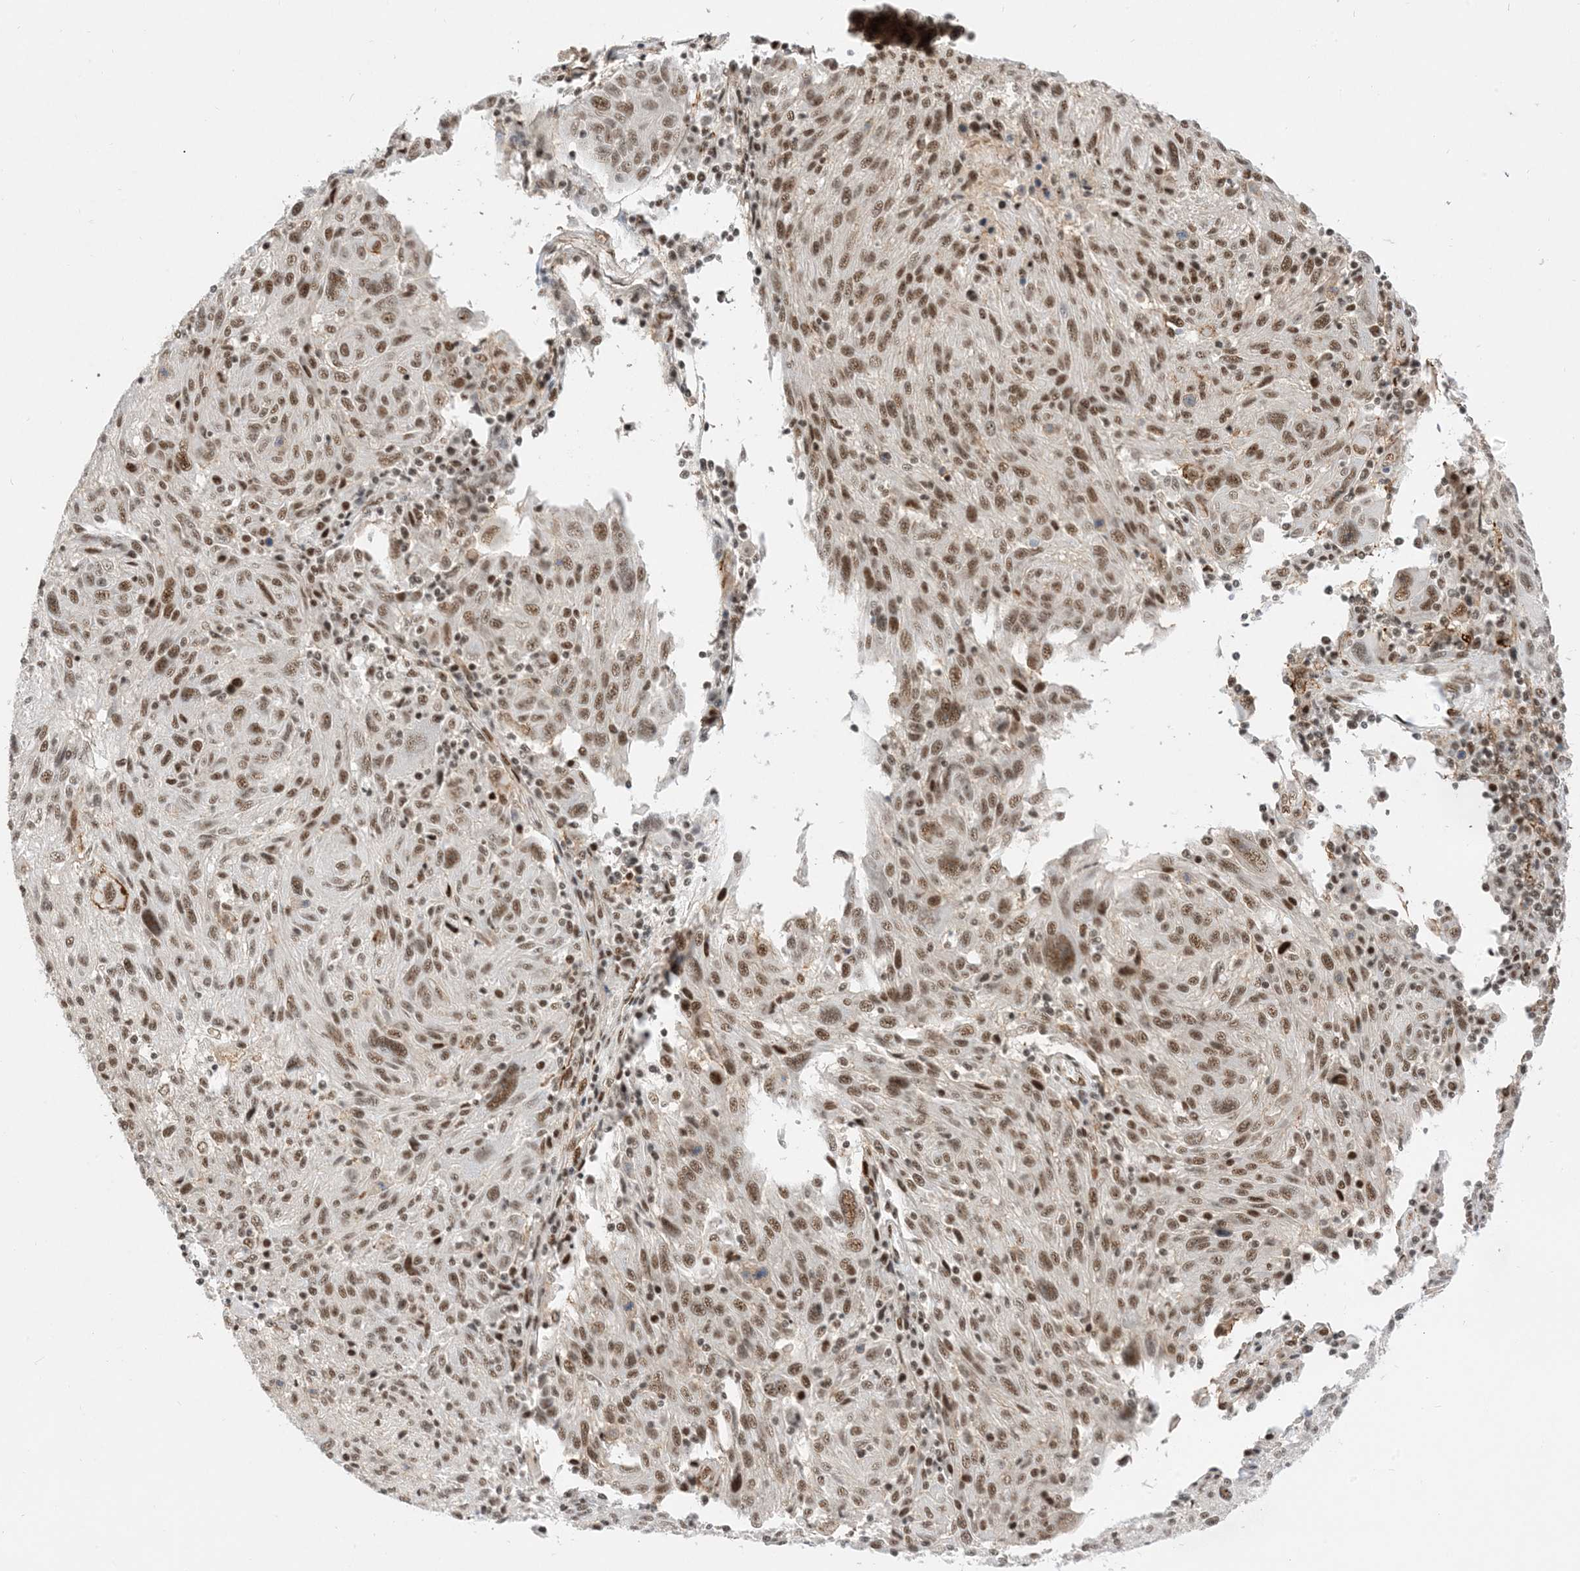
{"staining": {"intensity": "moderate", "quantity": ">75%", "location": "nuclear"}, "tissue": "melanoma", "cell_type": "Tumor cells", "image_type": "cancer", "snomed": [{"axis": "morphology", "description": "Malignant melanoma, NOS"}, {"axis": "topography", "description": "Skin"}], "caption": "Immunohistochemical staining of human melanoma displays medium levels of moderate nuclear positivity in about >75% of tumor cells.", "gene": "SF3A3", "patient": {"sex": "male", "age": 53}}